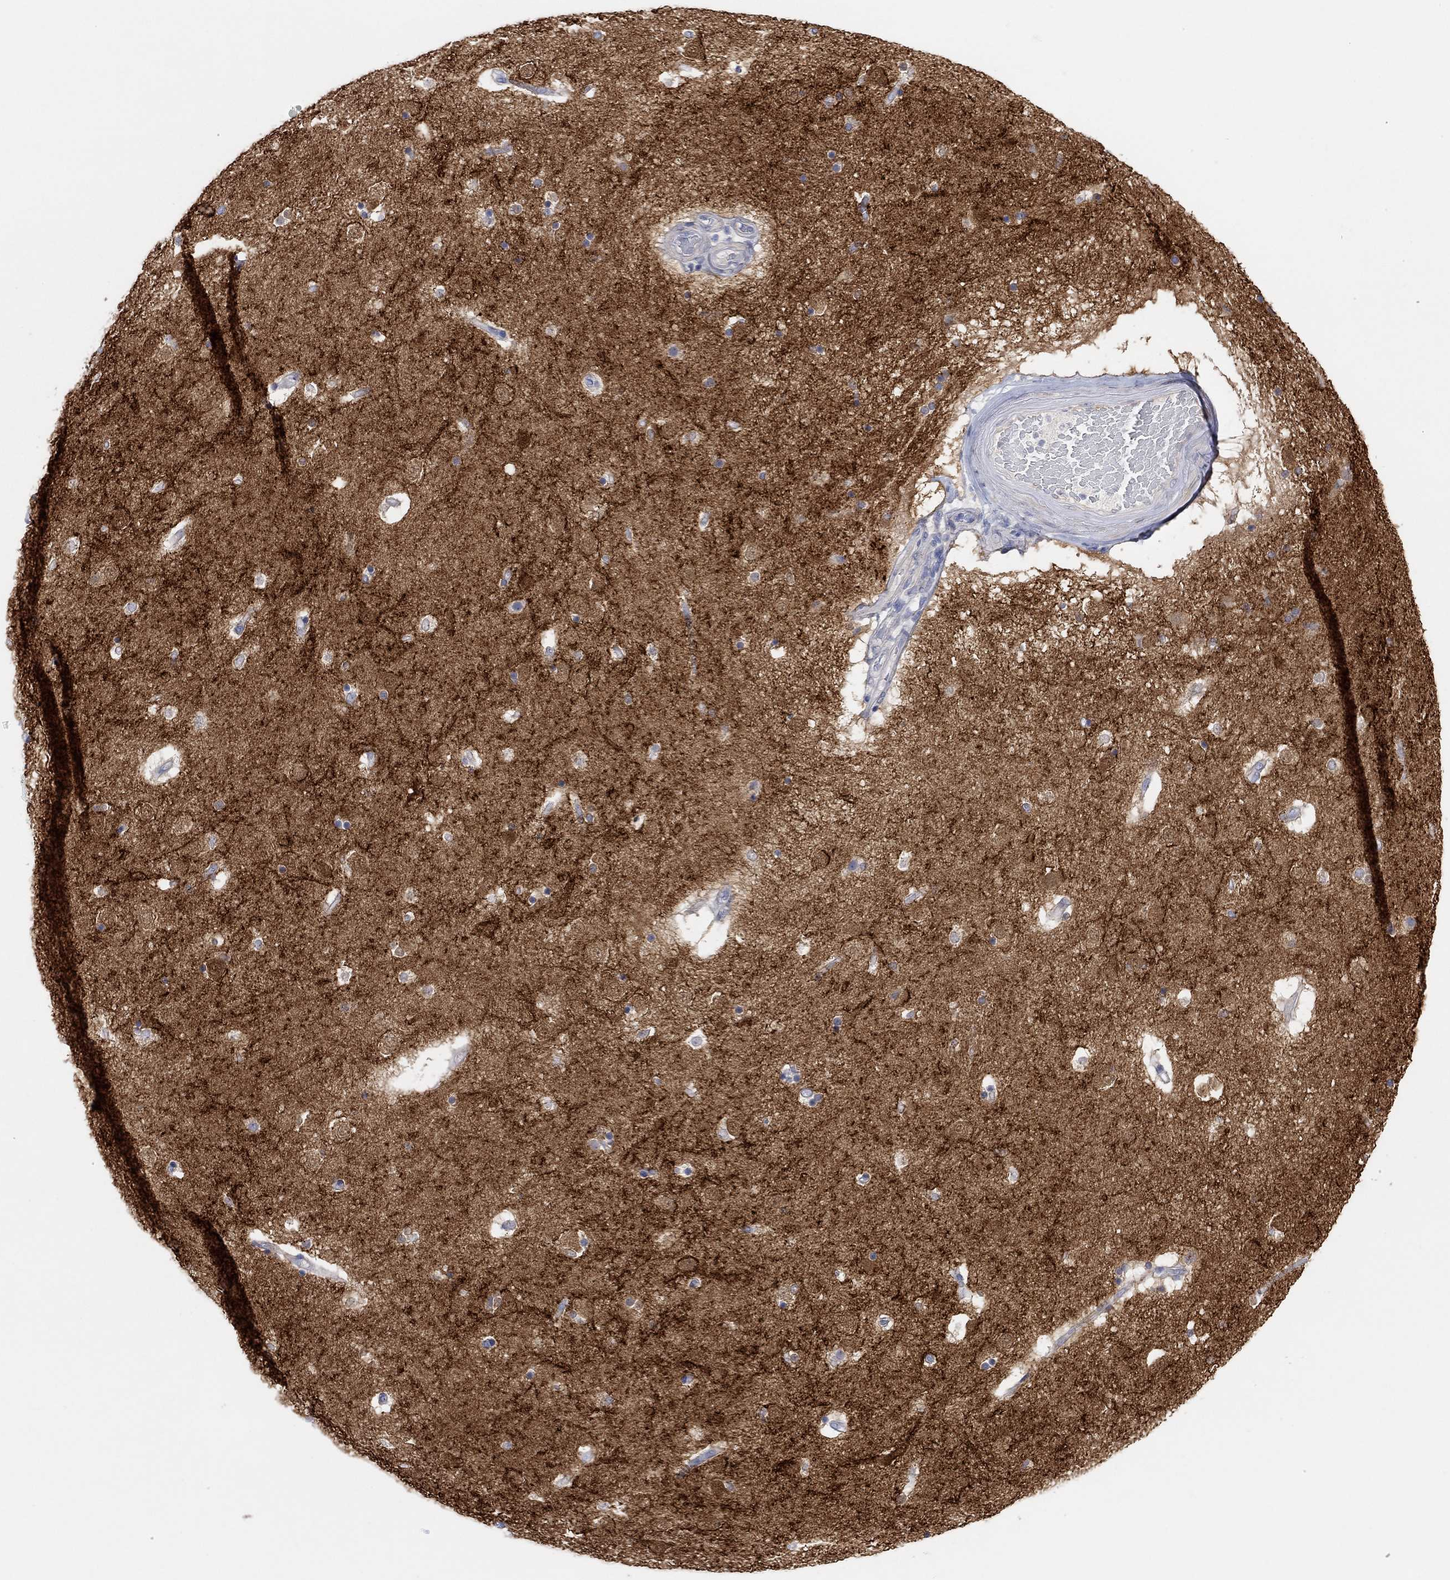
{"staining": {"intensity": "negative", "quantity": "none", "location": "none"}, "tissue": "caudate", "cell_type": "Glial cells", "image_type": "normal", "snomed": [{"axis": "morphology", "description": "Normal tissue, NOS"}, {"axis": "topography", "description": "Lateral ventricle wall"}], "caption": "Immunohistochemistry (IHC) micrograph of benign caudate: human caudate stained with DAB (3,3'-diaminobenzidine) shows no significant protein expression in glial cells. The staining is performed using DAB brown chromogen with nuclei counter-stained in using hematoxylin.", "gene": "VAT1L", "patient": {"sex": "male", "age": 51}}